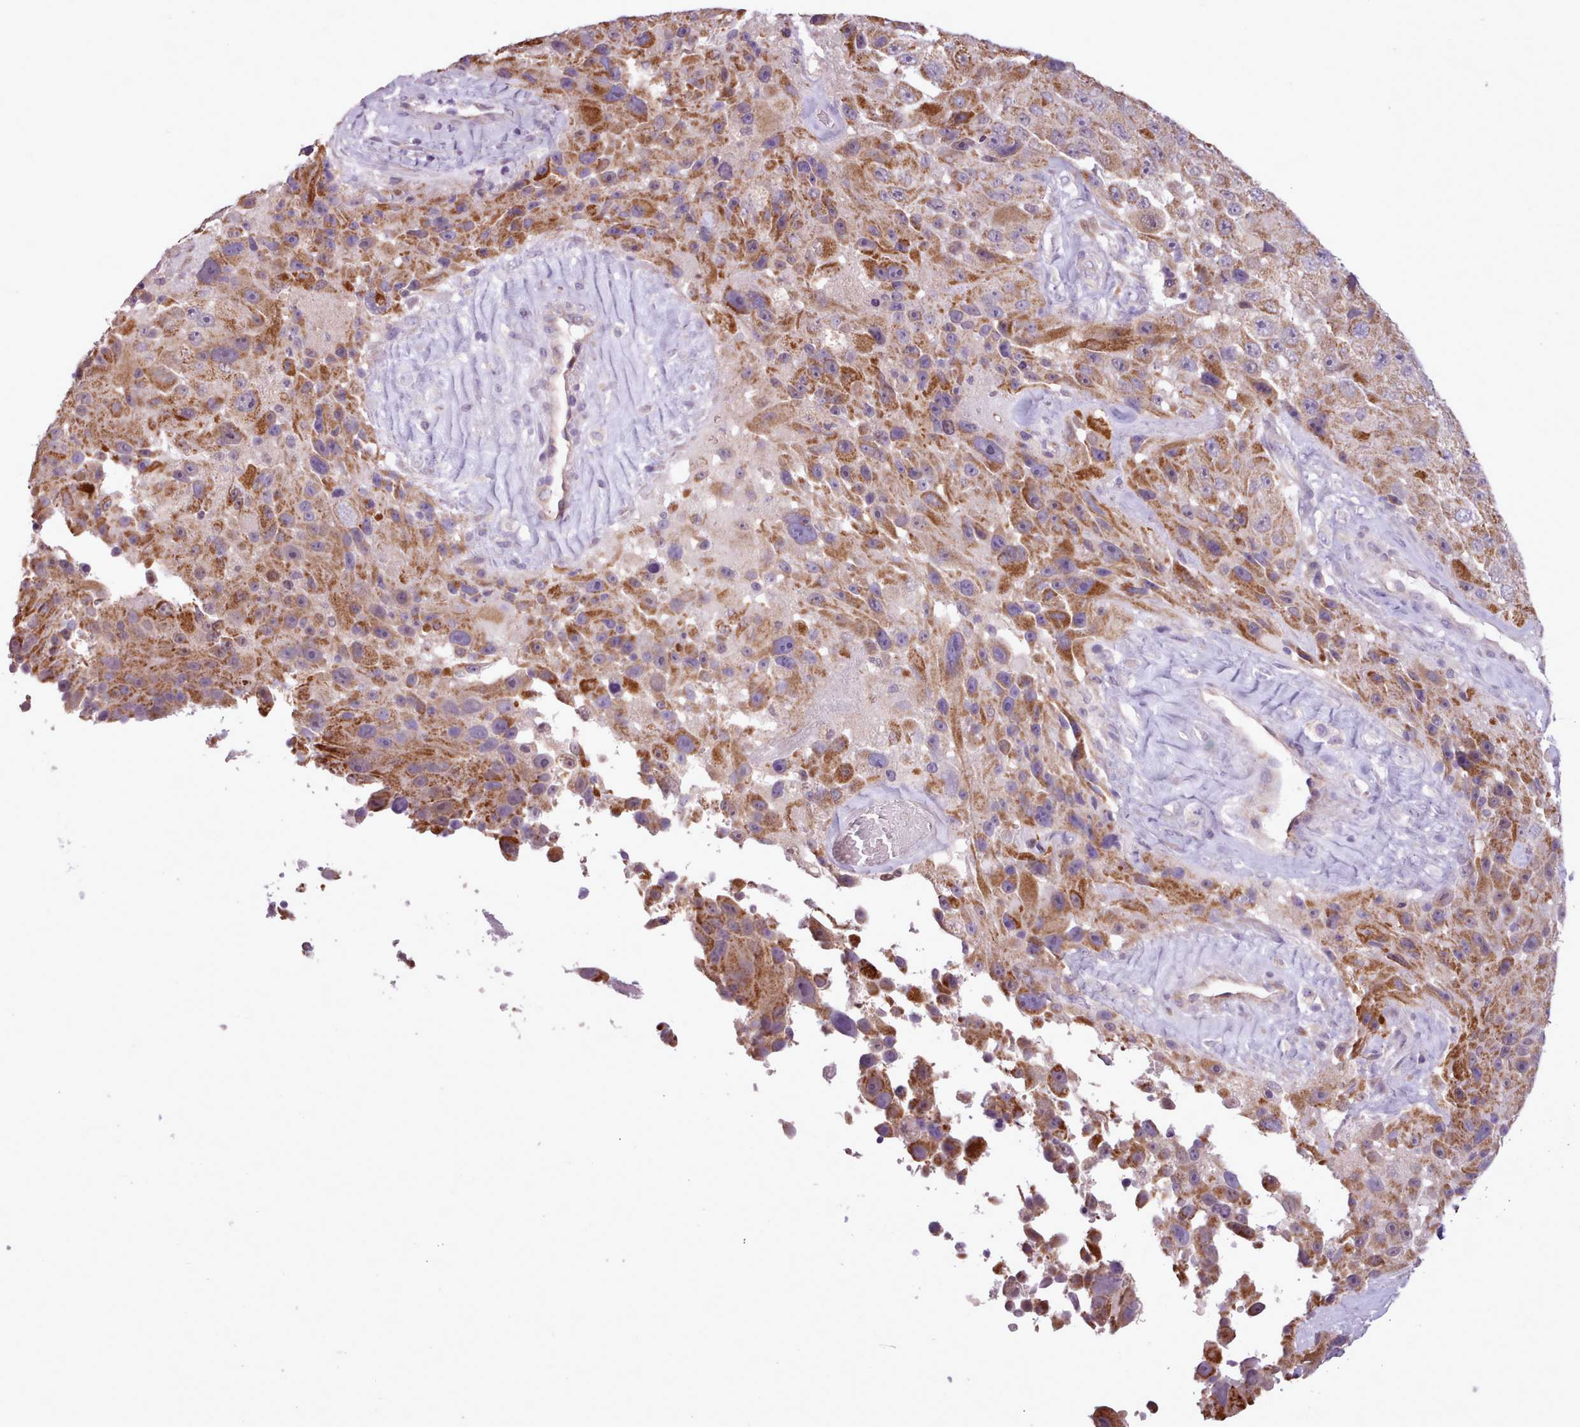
{"staining": {"intensity": "moderate", "quantity": ">75%", "location": "cytoplasmic/membranous"}, "tissue": "melanoma", "cell_type": "Tumor cells", "image_type": "cancer", "snomed": [{"axis": "morphology", "description": "Malignant melanoma, Metastatic site"}, {"axis": "topography", "description": "Lymph node"}], "caption": "IHC (DAB) staining of human malignant melanoma (metastatic site) shows moderate cytoplasmic/membranous protein staining in about >75% of tumor cells.", "gene": "SLURP1", "patient": {"sex": "male", "age": 62}}